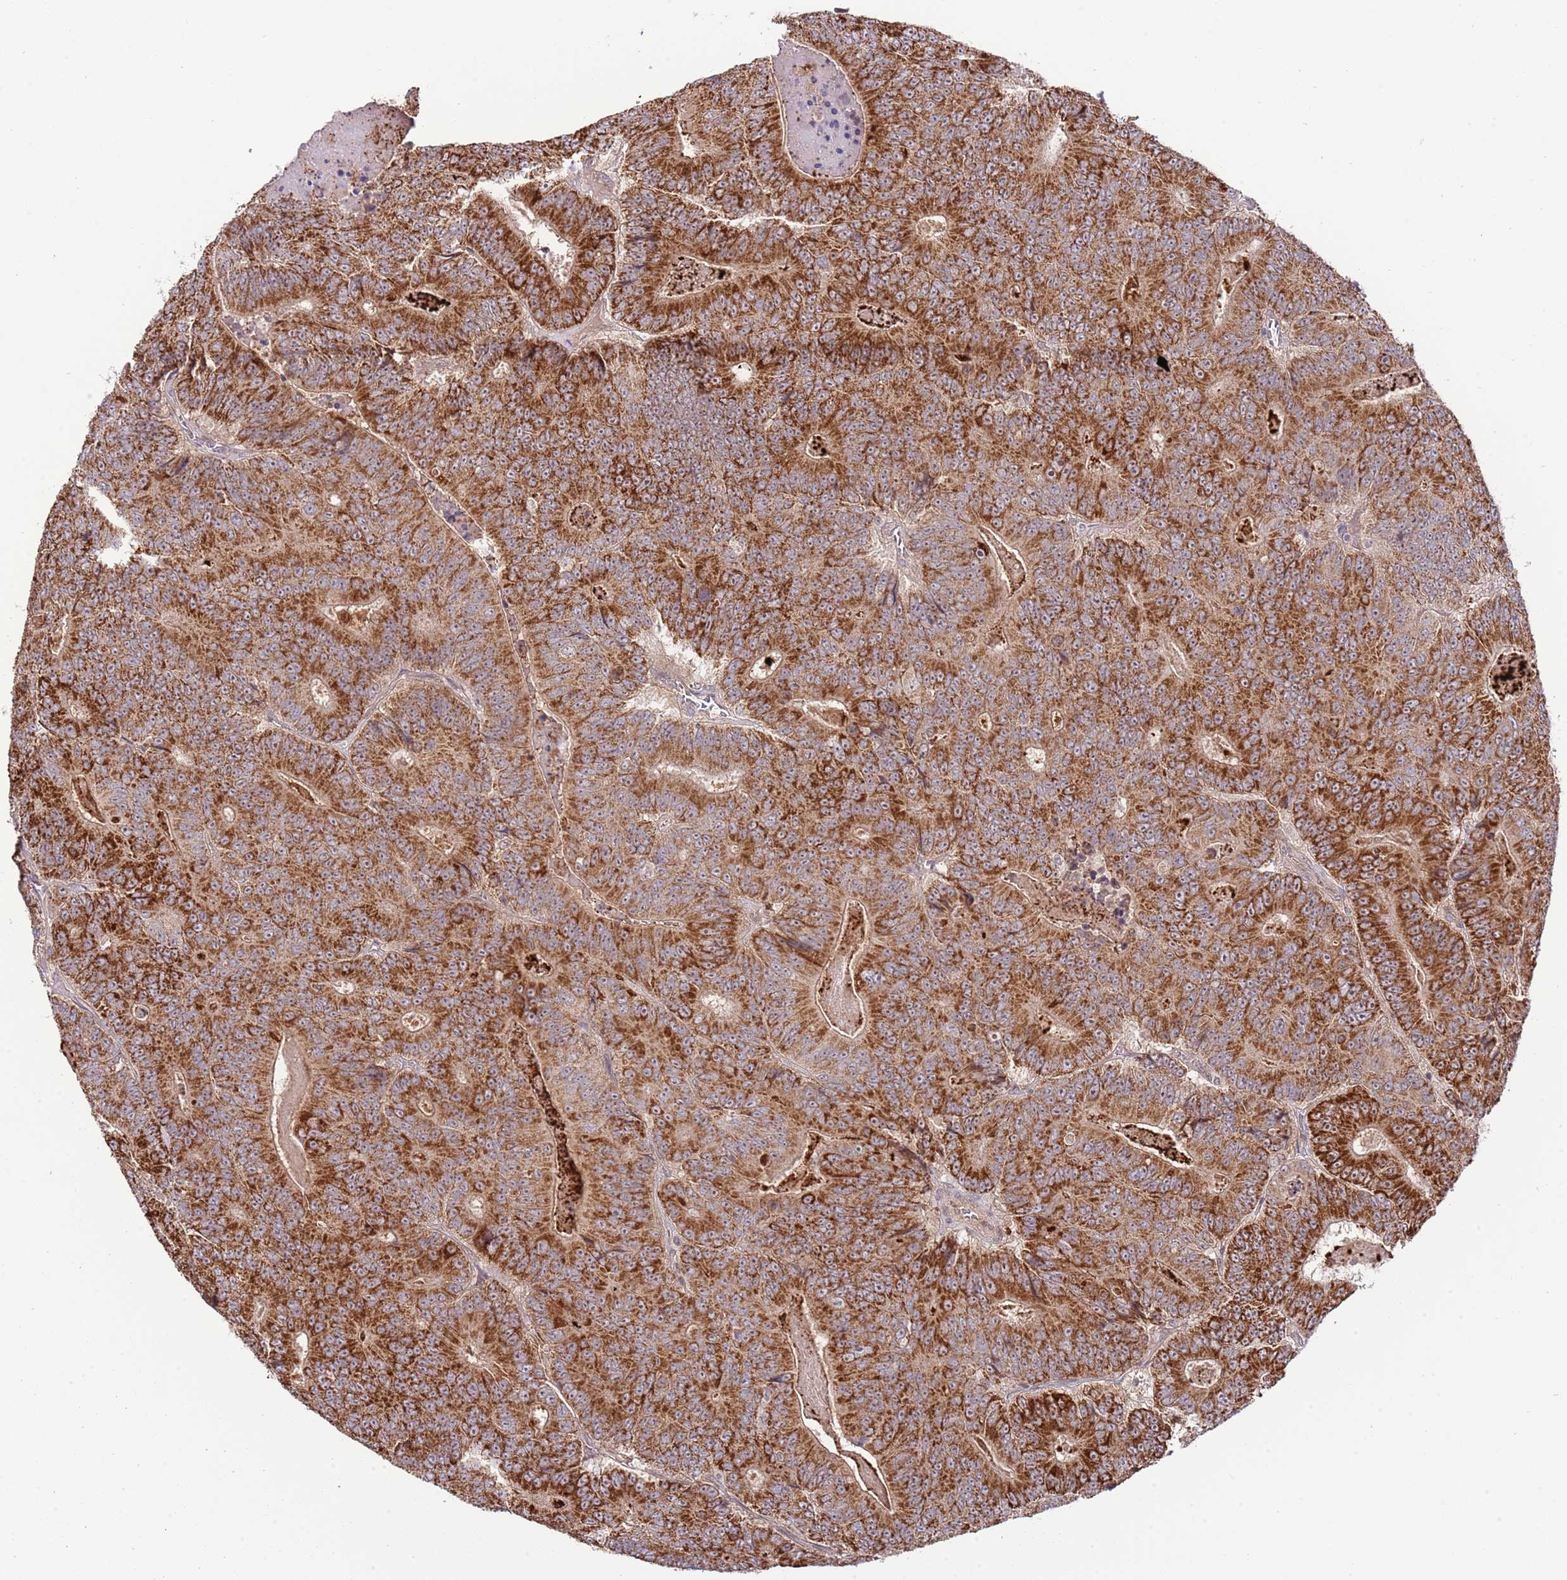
{"staining": {"intensity": "strong", "quantity": ">75%", "location": "cytoplasmic/membranous"}, "tissue": "colorectal cancer", "cell_type": "Tumor cells", "image_type": "cancer", "snomed": [{"axis": "morphology", "description": "Adenocarcinoma, NOS"}, {"axis": "topography", "description": "Colon"}], "caption": "Colorectal cancer (adenocarcinoma) stained with a brown dye demonstrates strong cytoplasmic/membranous positive positivity in about >75% of tumor cells.", "gene": "CHD1", "patient": {"sex": "male", "age": 83}}